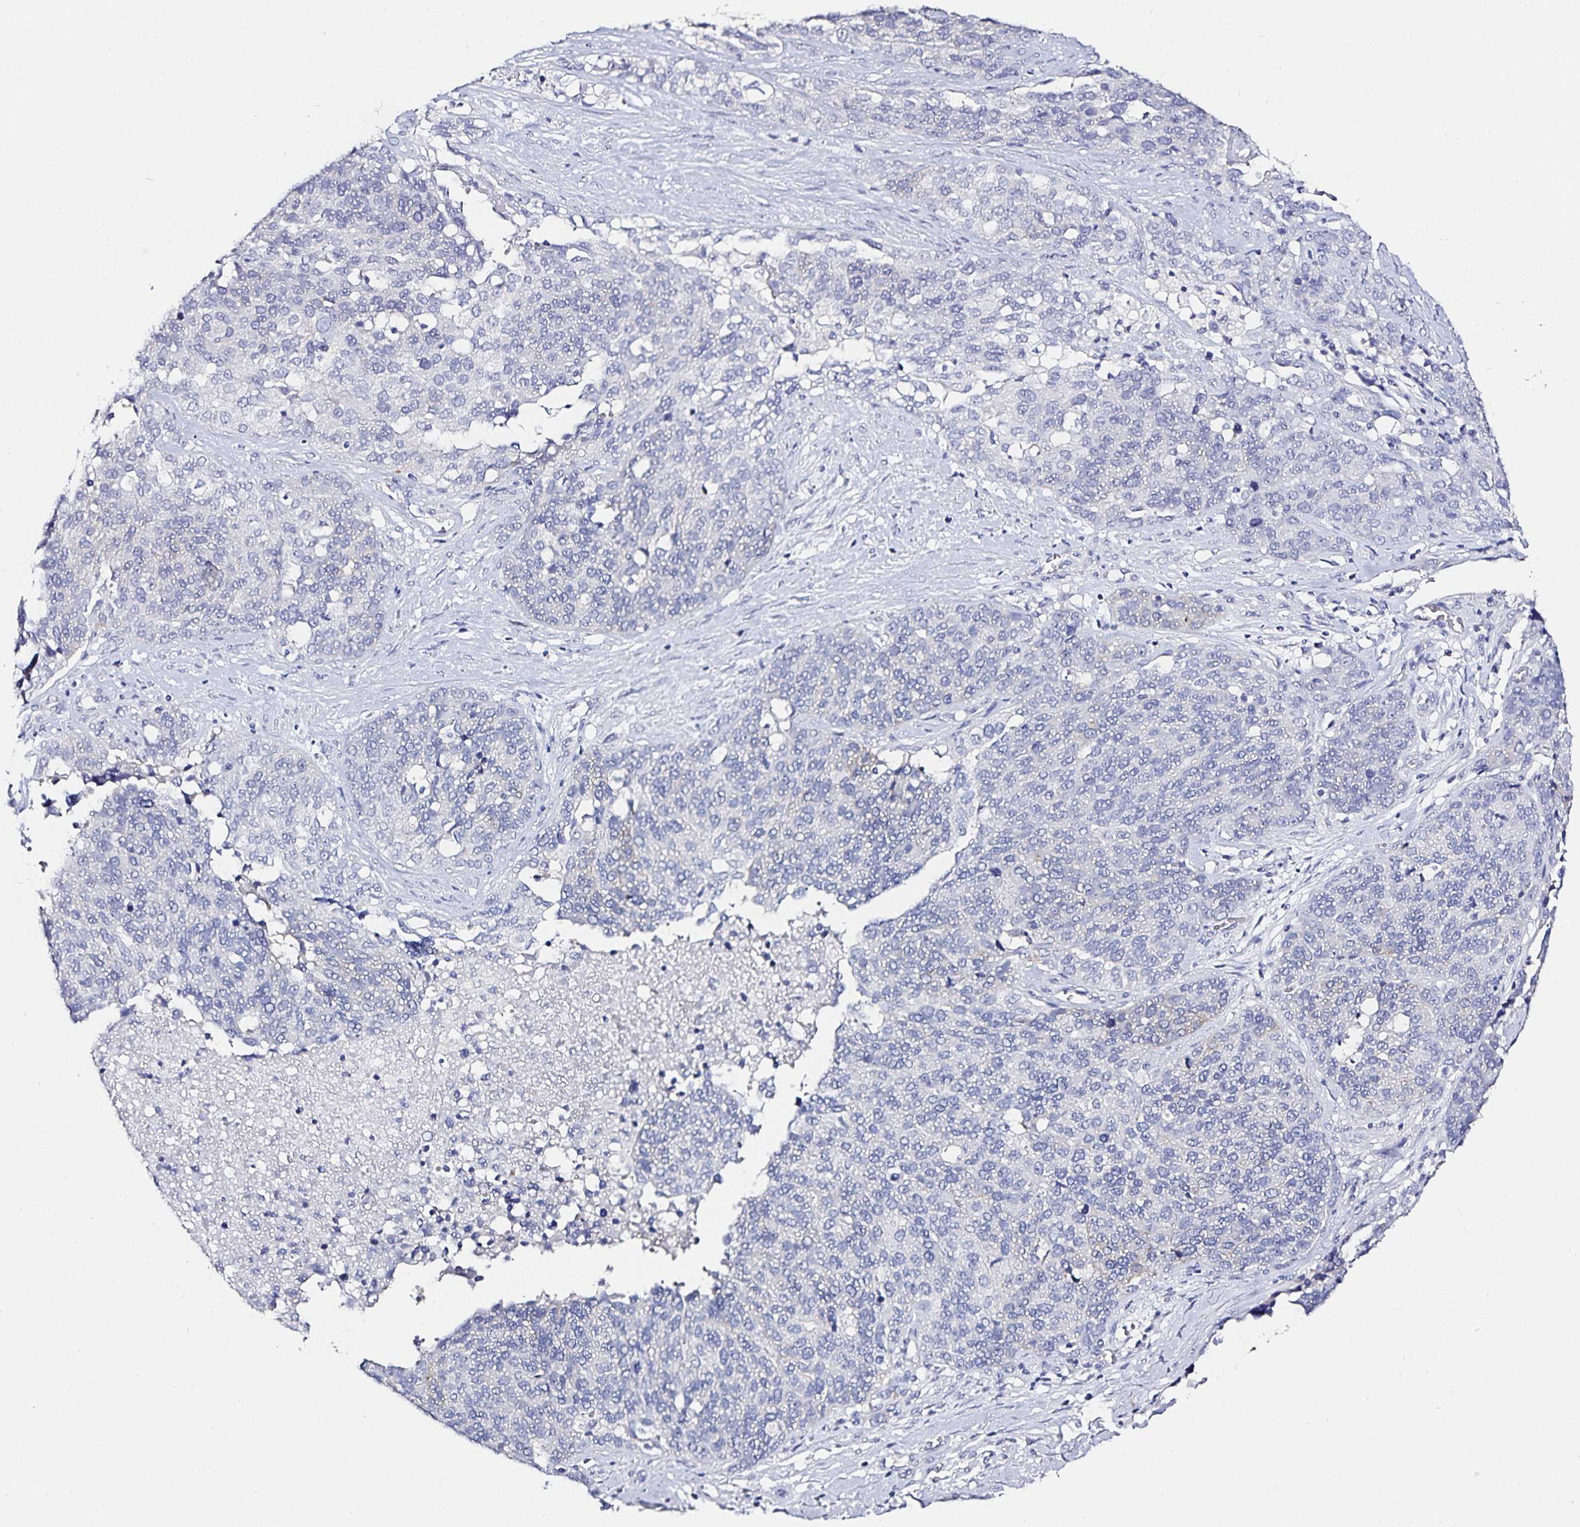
{"staining": {"intensity": "negative", "quantity": "none", "location": "none"}, "tissue": "ovarian cancer", "cell_type": "Tumor cells", "image_type": "cancer", "snomed": [{"axis": "morphology", "description": "Cystadenocarcinoma, serous, NOS"}, {"axis": "topography", "description": "Ovary"}], "caption": "Immunohistochemical staining of human ovarian cancer (serous cystadenocarcinoma) demonstrates no significant positivity in tumor cells.", "gene": "TSPAN7", "patient": {"sex": "female", "age": 44}}